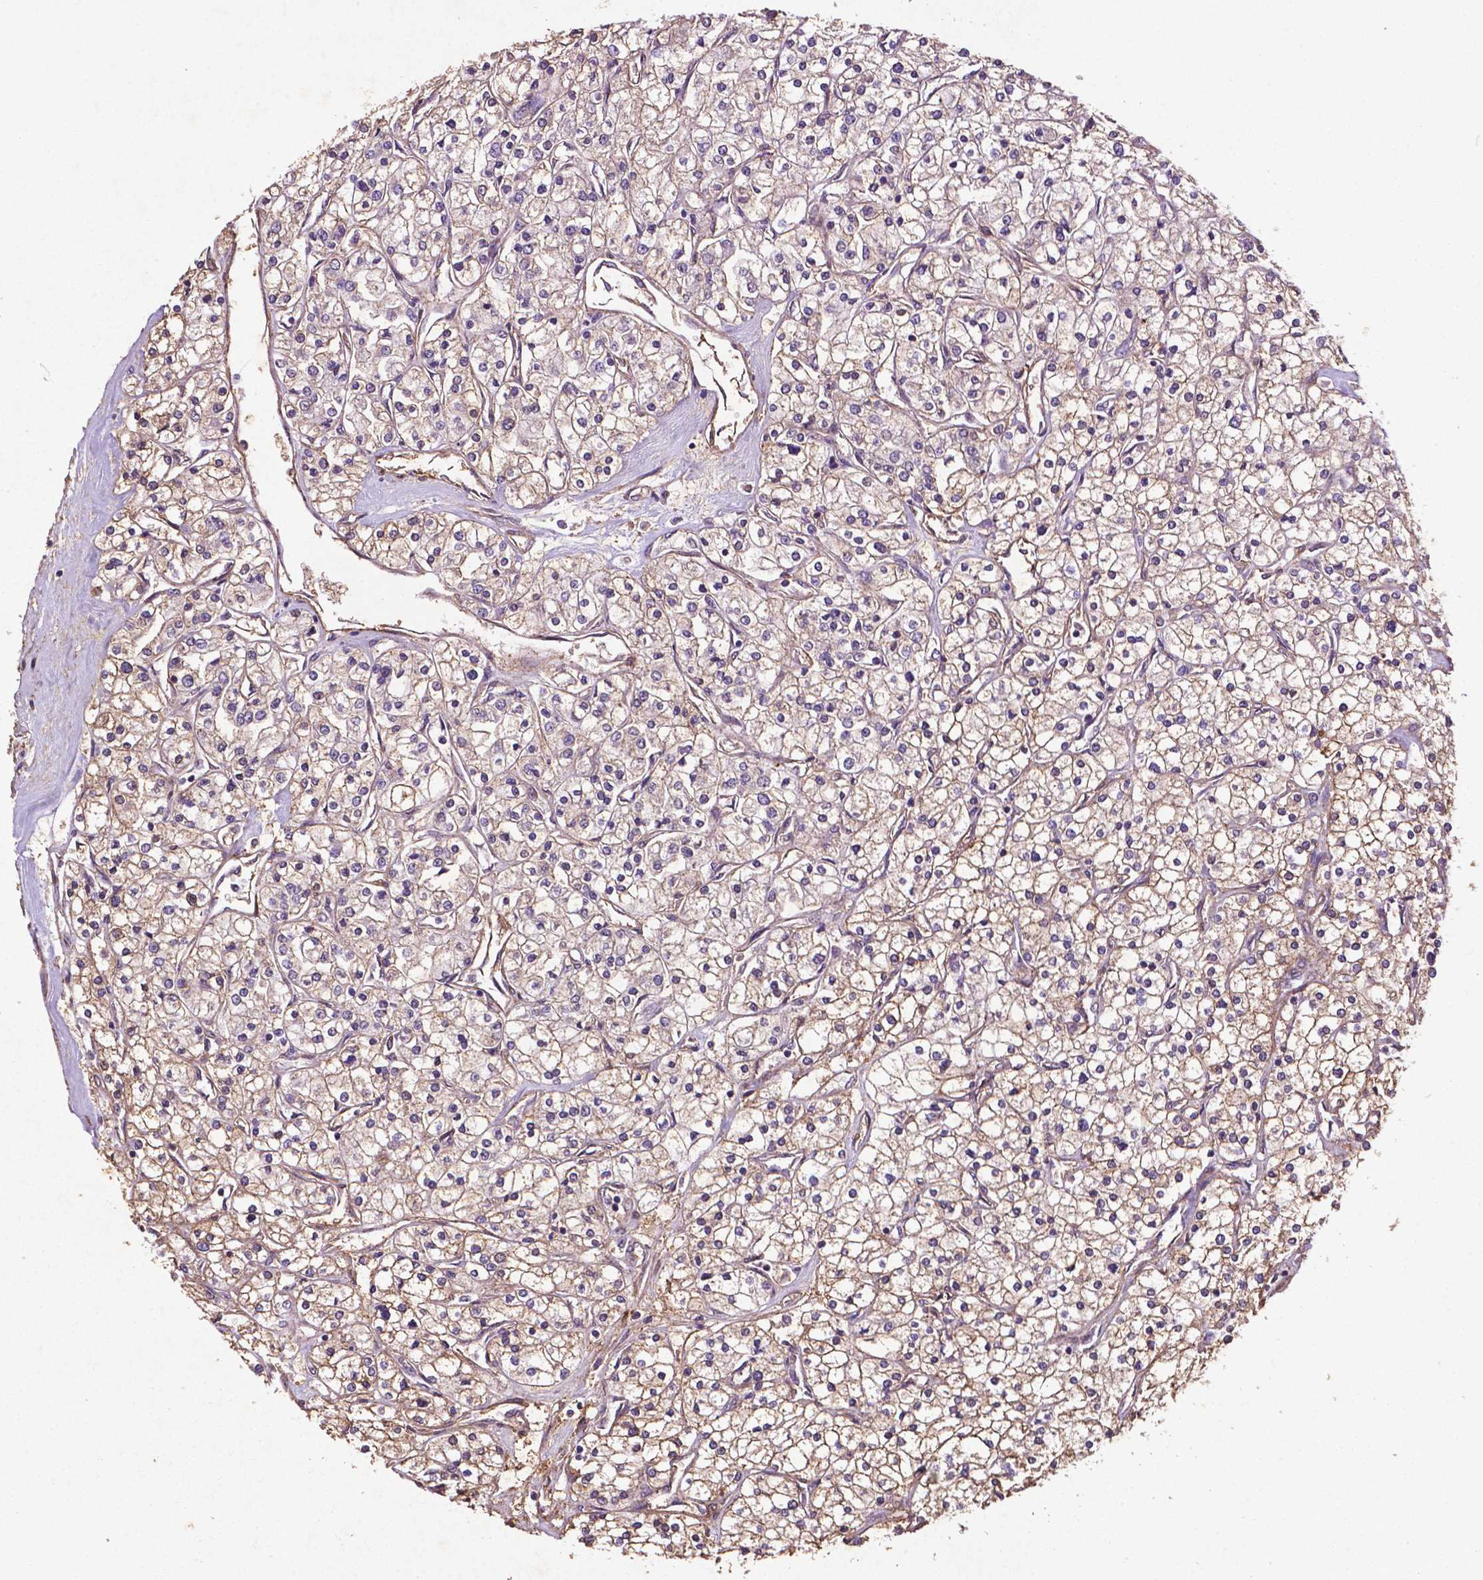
{"staining": {"intensity": "weak", "quantity": ">75%", "location": "cytoplasmic/membranous"}, "tissue": "renal cancer", "cell_type": "Tumor cells", "image_type": "cancer", "snomed": [{"axis": "morphology", "description": "Adenocarcinoma, NOS"}, {"axis": "topography", "description": "Kidney"}], "caption": "DAB immunohistochemical staining of renal cancer shows weak cytoplasmic/membranous protein expression in about >75% of tumor cells.", "gene": "RRAS", "patient": {"sex": "male", "age": 80}}